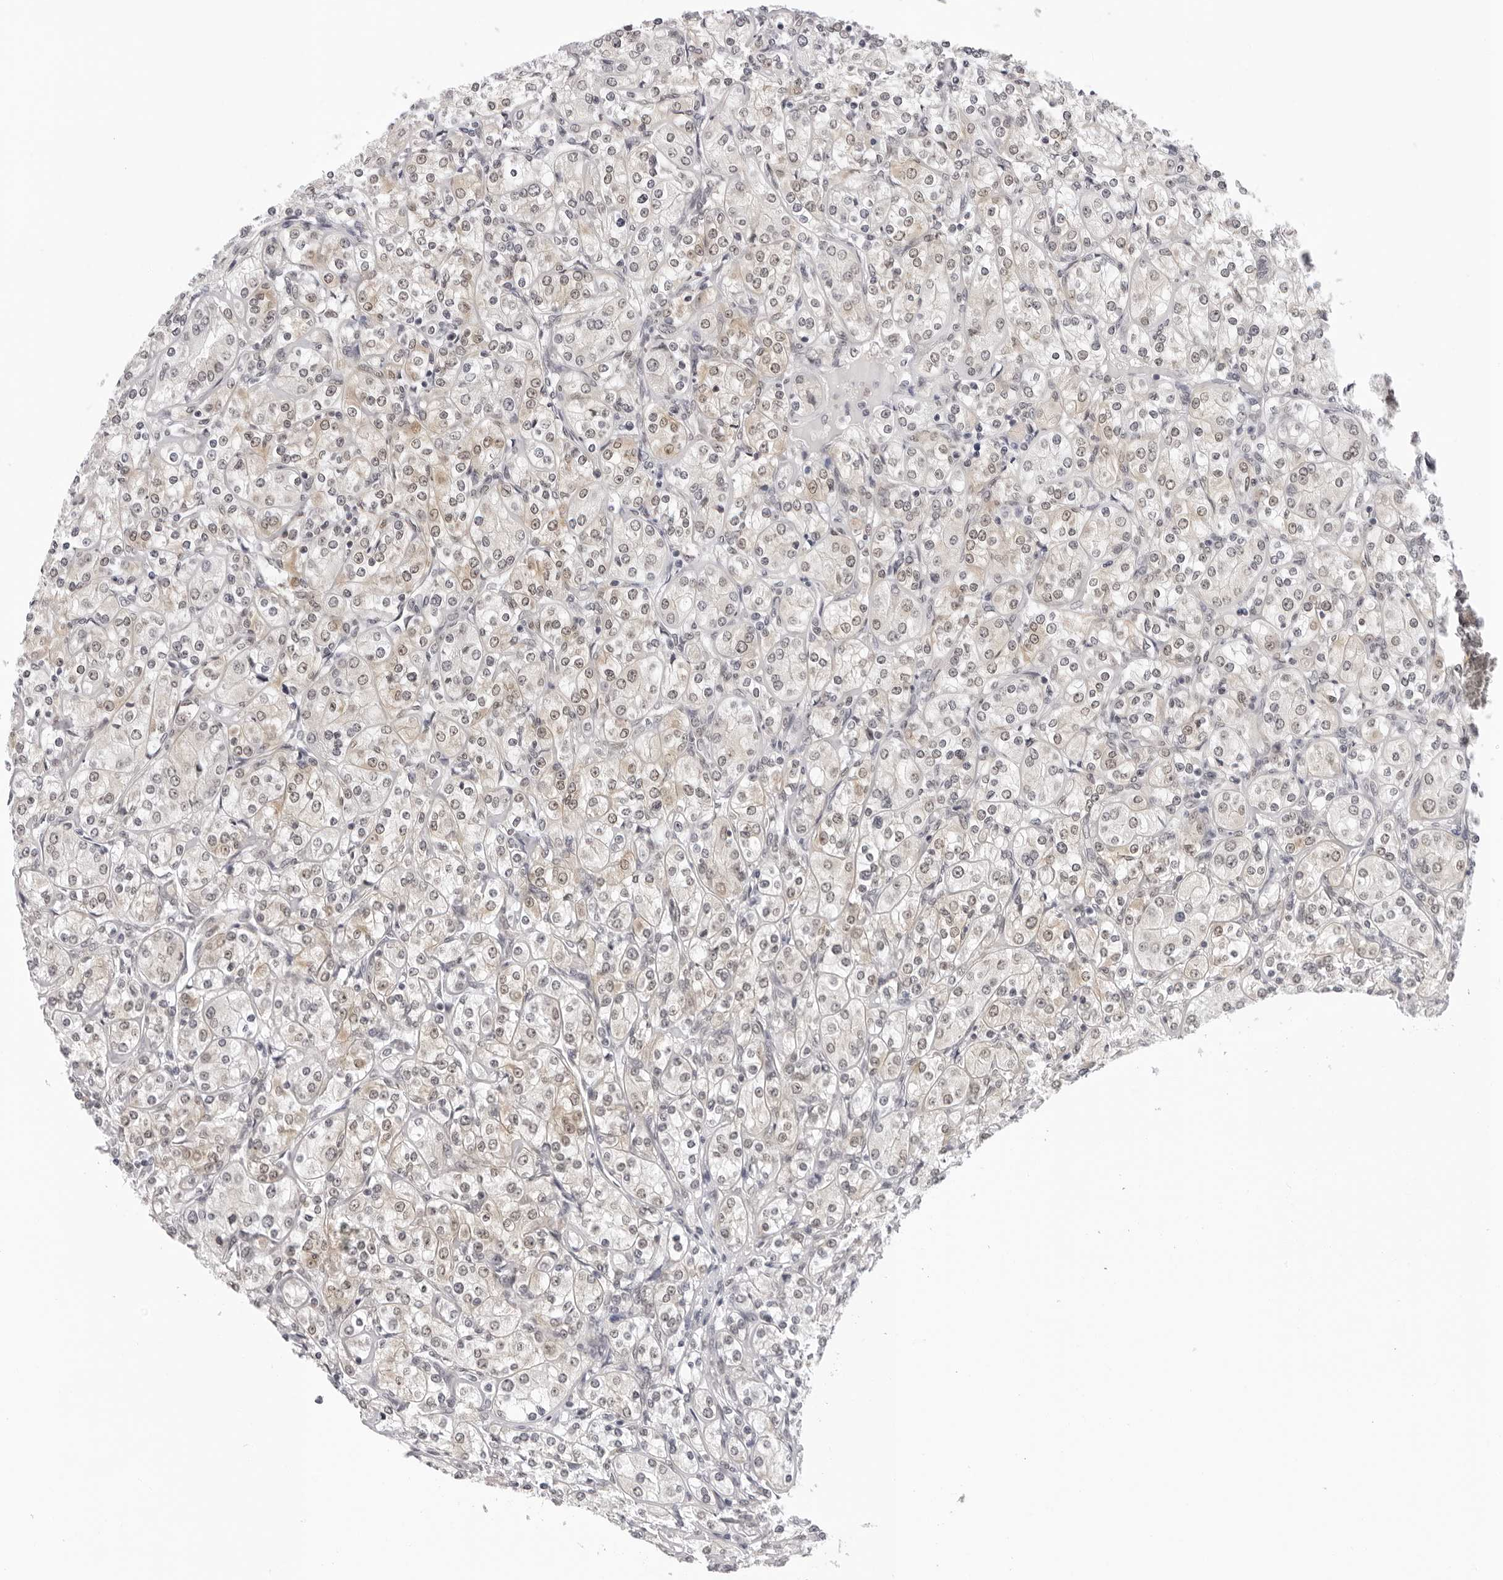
{"staining": {"intensity": "weak", "quantity": "<25%", "location": "nuclear"}, "tissue": "renal cancer", "cell_type": "Tumor cells", "image_type": "cancer", "snomed": [{"axis": "morphology", "description": "Adenocarcinoma, NOS"}, {"axis": "topography", "description": "Kidney"}], "caption": "Image shows no protein positivity in tumor cells of adenocarcinoma (renal) tissue.", "gene": "WDR77", "patient": {"sex": "male", "age": 77}}